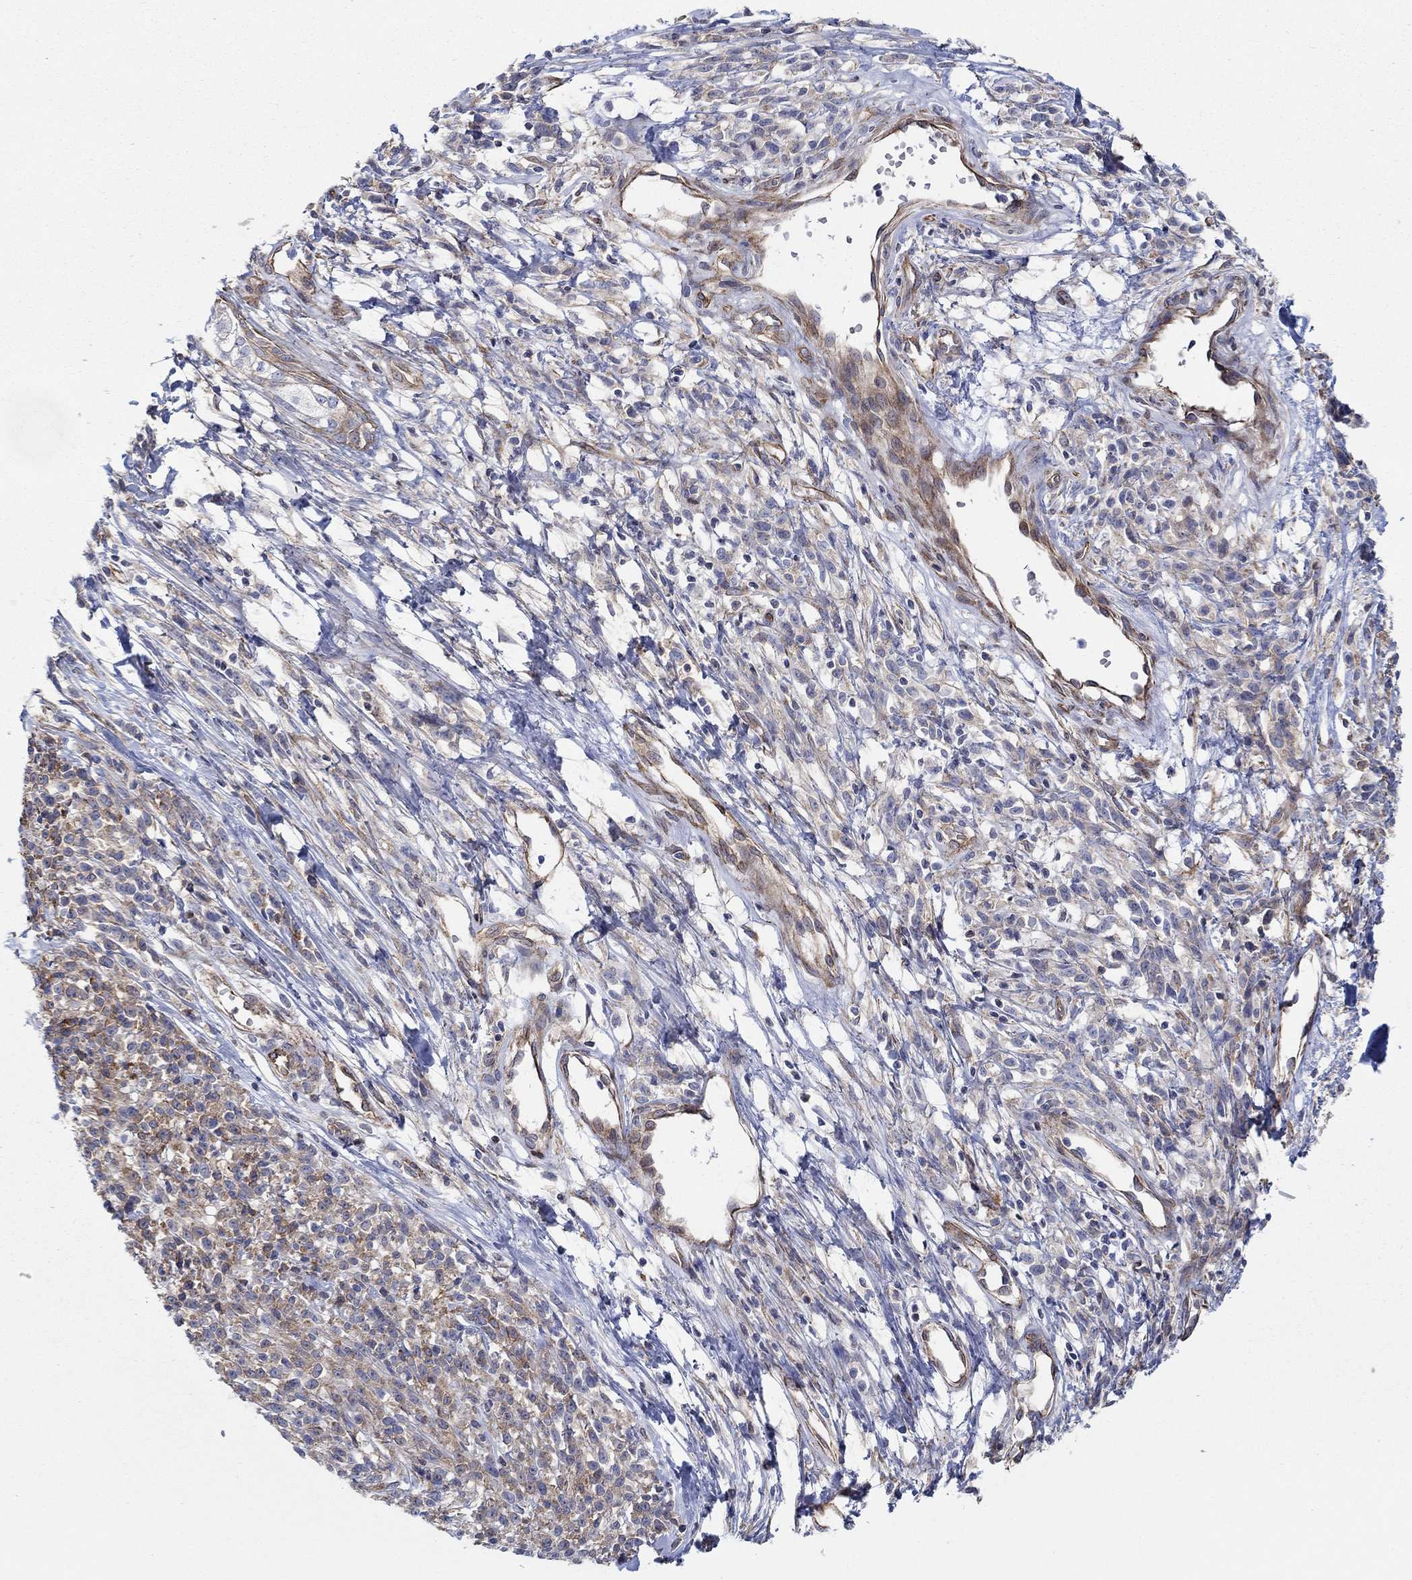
{"staining": {"intensity": "moderate", "quantity": "25%-75%", "location": "cytoplasmic/membranous"}, "tissue": "melanoma", "cell_type": "Tumor cells", "image_type": "cancer", "snomed": [{"axis": "morphology", "description": "Malignant melanoma, NOS"}, {"axis": "topography", "description": "Skin"}, {"axis": "topography", "description": "Skin of trunk"}], "caption": "Immunohistochemical staining of melanoma reveals medium levels of moderate cytoplasmic/membranous protein positivity in about 25%-75% of tumor cells. The protein of interest is stained brown, and the nuclei are stained in blue (DAB (3,3'-diaminobenzidine) IHC with brightfield microscopy, high magnification).", "gene": "FMN1", "patient": {"sex": "male", "age": 74}}